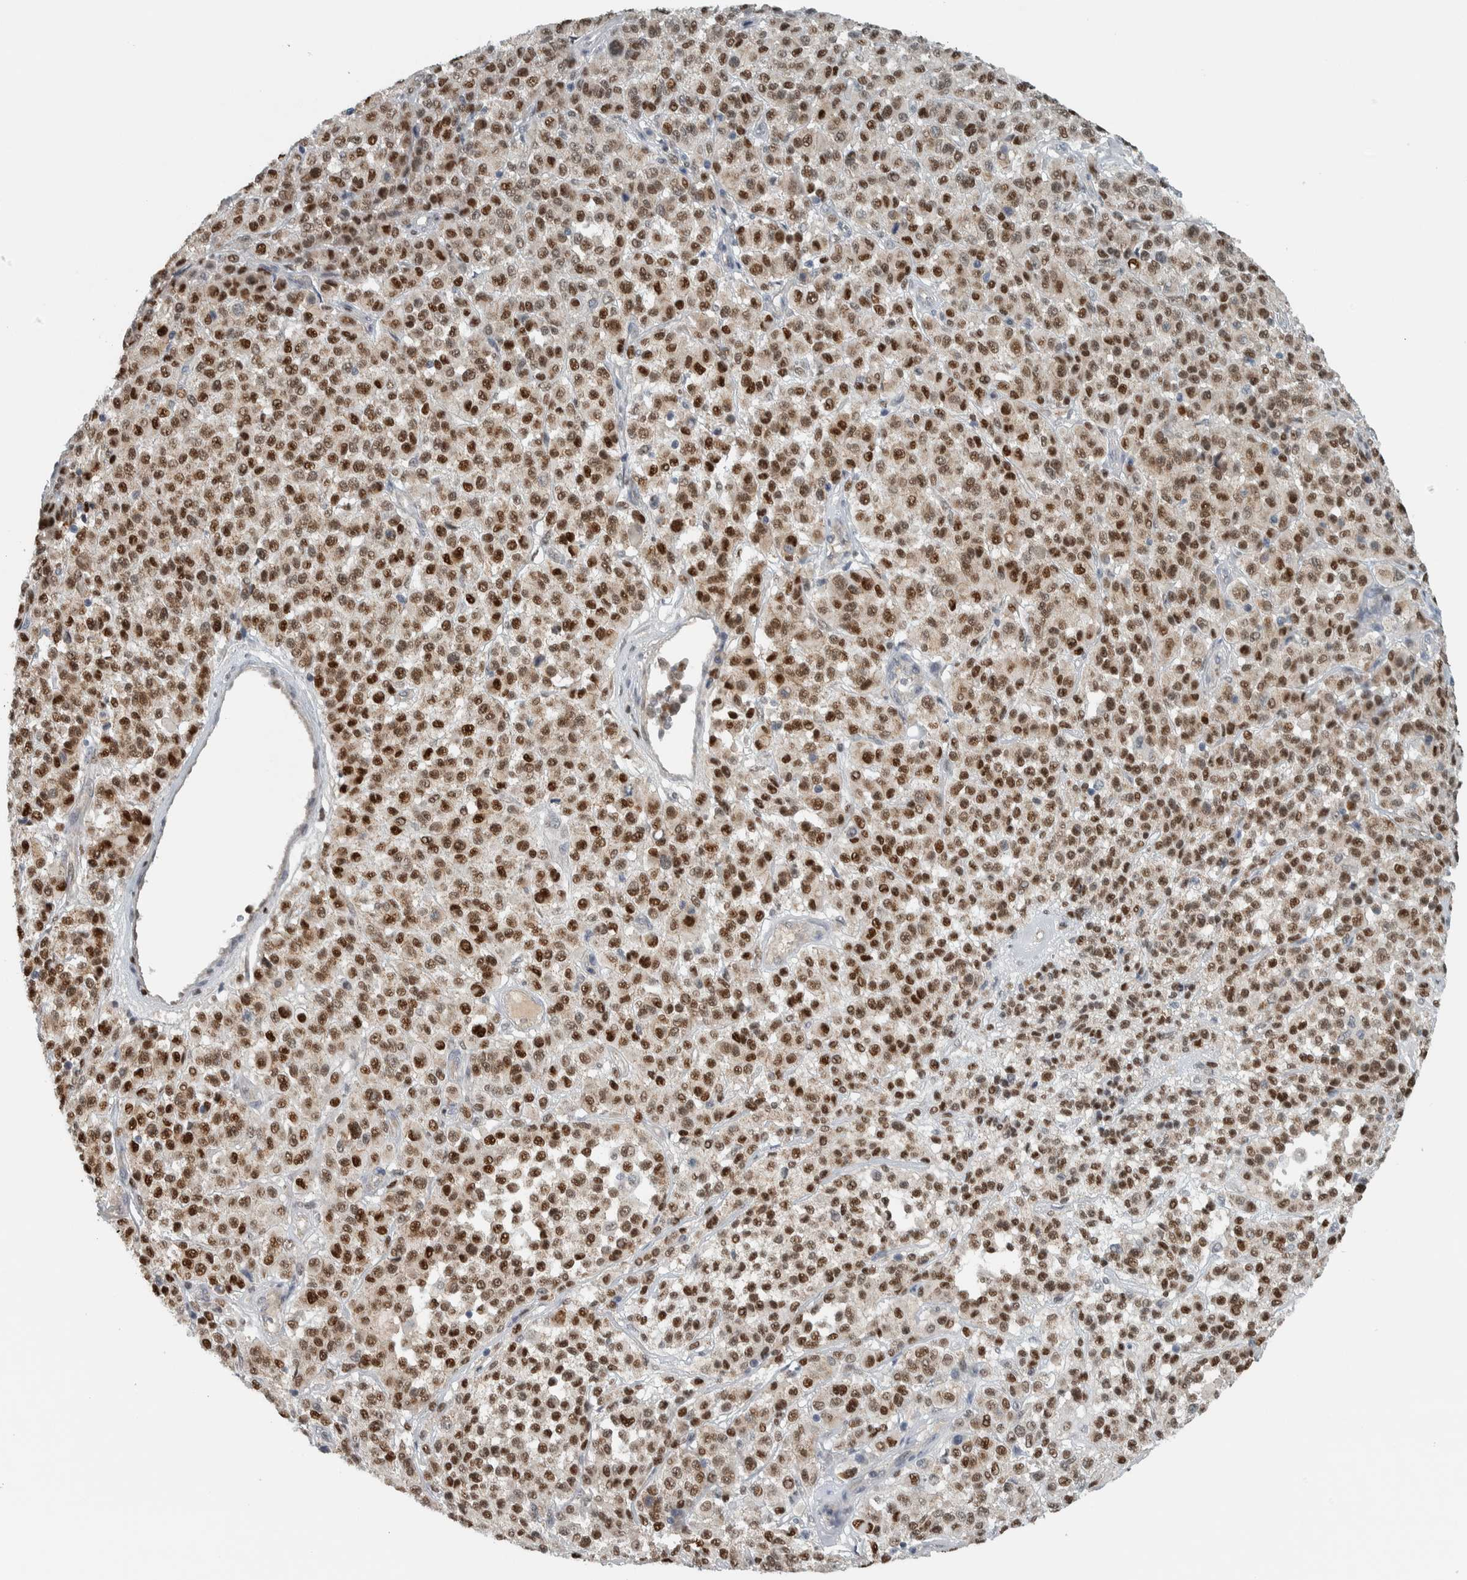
{"staining": {"intensity": "strong", "quantity": ">75%", "location": "nuclear"}, "tissue": "melanoma", "cell_type": "Tumor cells", "image_type": "cancer", "snomed": [{"axis": "morphology", "description": "Malignant melanoma, Metastatic site"}, {"axis": "topography", "description": "Pancreas"}], "caption": "Human melanoma stained with a protein marker displays strong staining in tumor cells.", "gene": "ADPRM", "patient": {"sex": "female", "age": 30}}